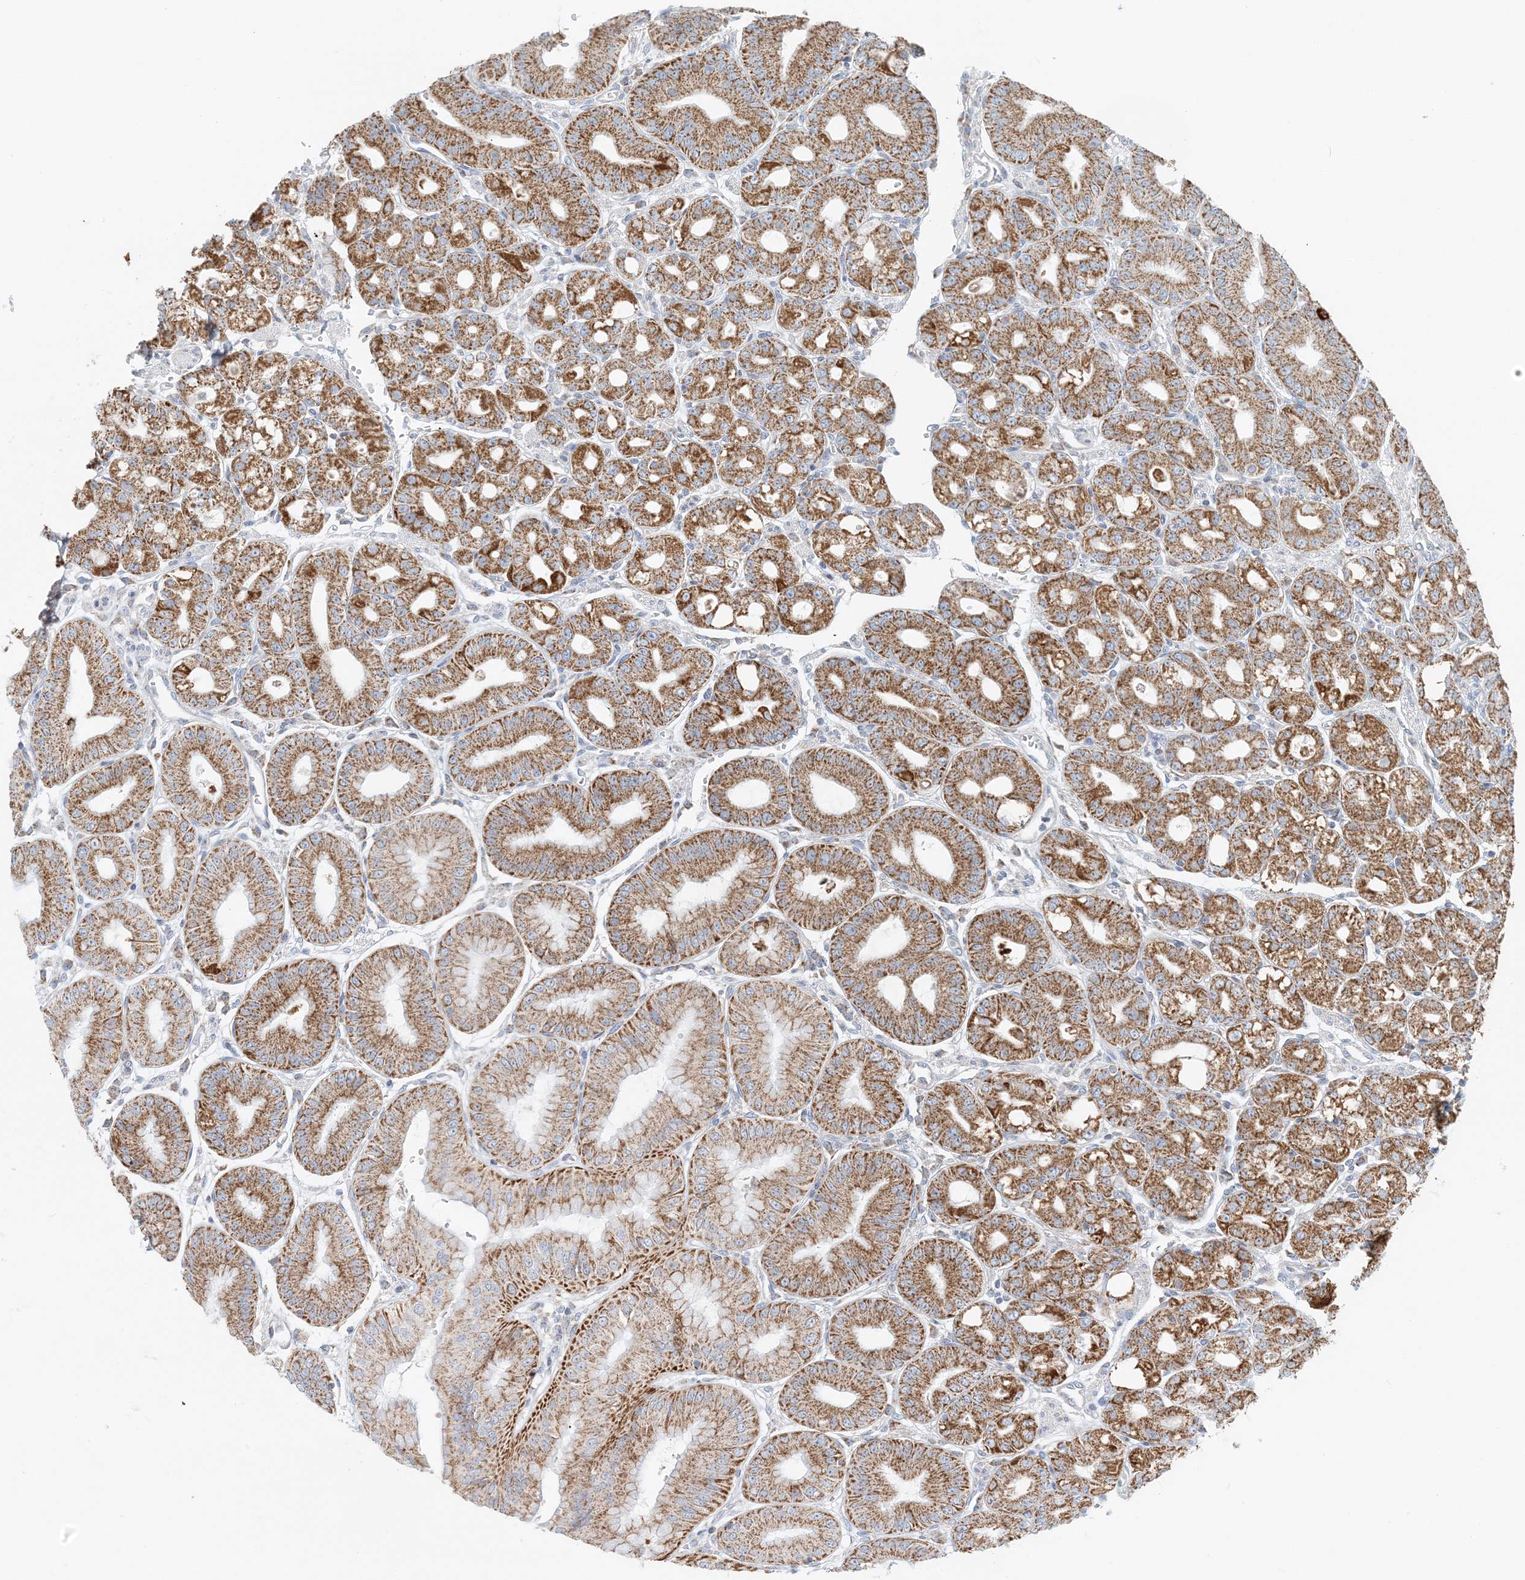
{"staining": {"intensity": "strong", "quantity": "25%-75%", "location": "cytoplasmic/membranous"}, "tissue": "stomach", "cell_type": "Glandular cells", "image_type": "normal", "snomed": [{"axis": "morphology", "description": "Normal tissue, NOS"}, {"axis": "topography", "description": "Stomach, lower"}], "caption": "A high-resolution micrograph shows immunohistochemistry staining of unremarkable stomach, which demonstrates strong cytoplasmic/membranous staining in approximately 25%-75% of glandular cells. Ihc stains the protein in brown and the nuclei are stained blue.", "gene": "BDH1", "patient": {"sex": "male", "age": 71}}